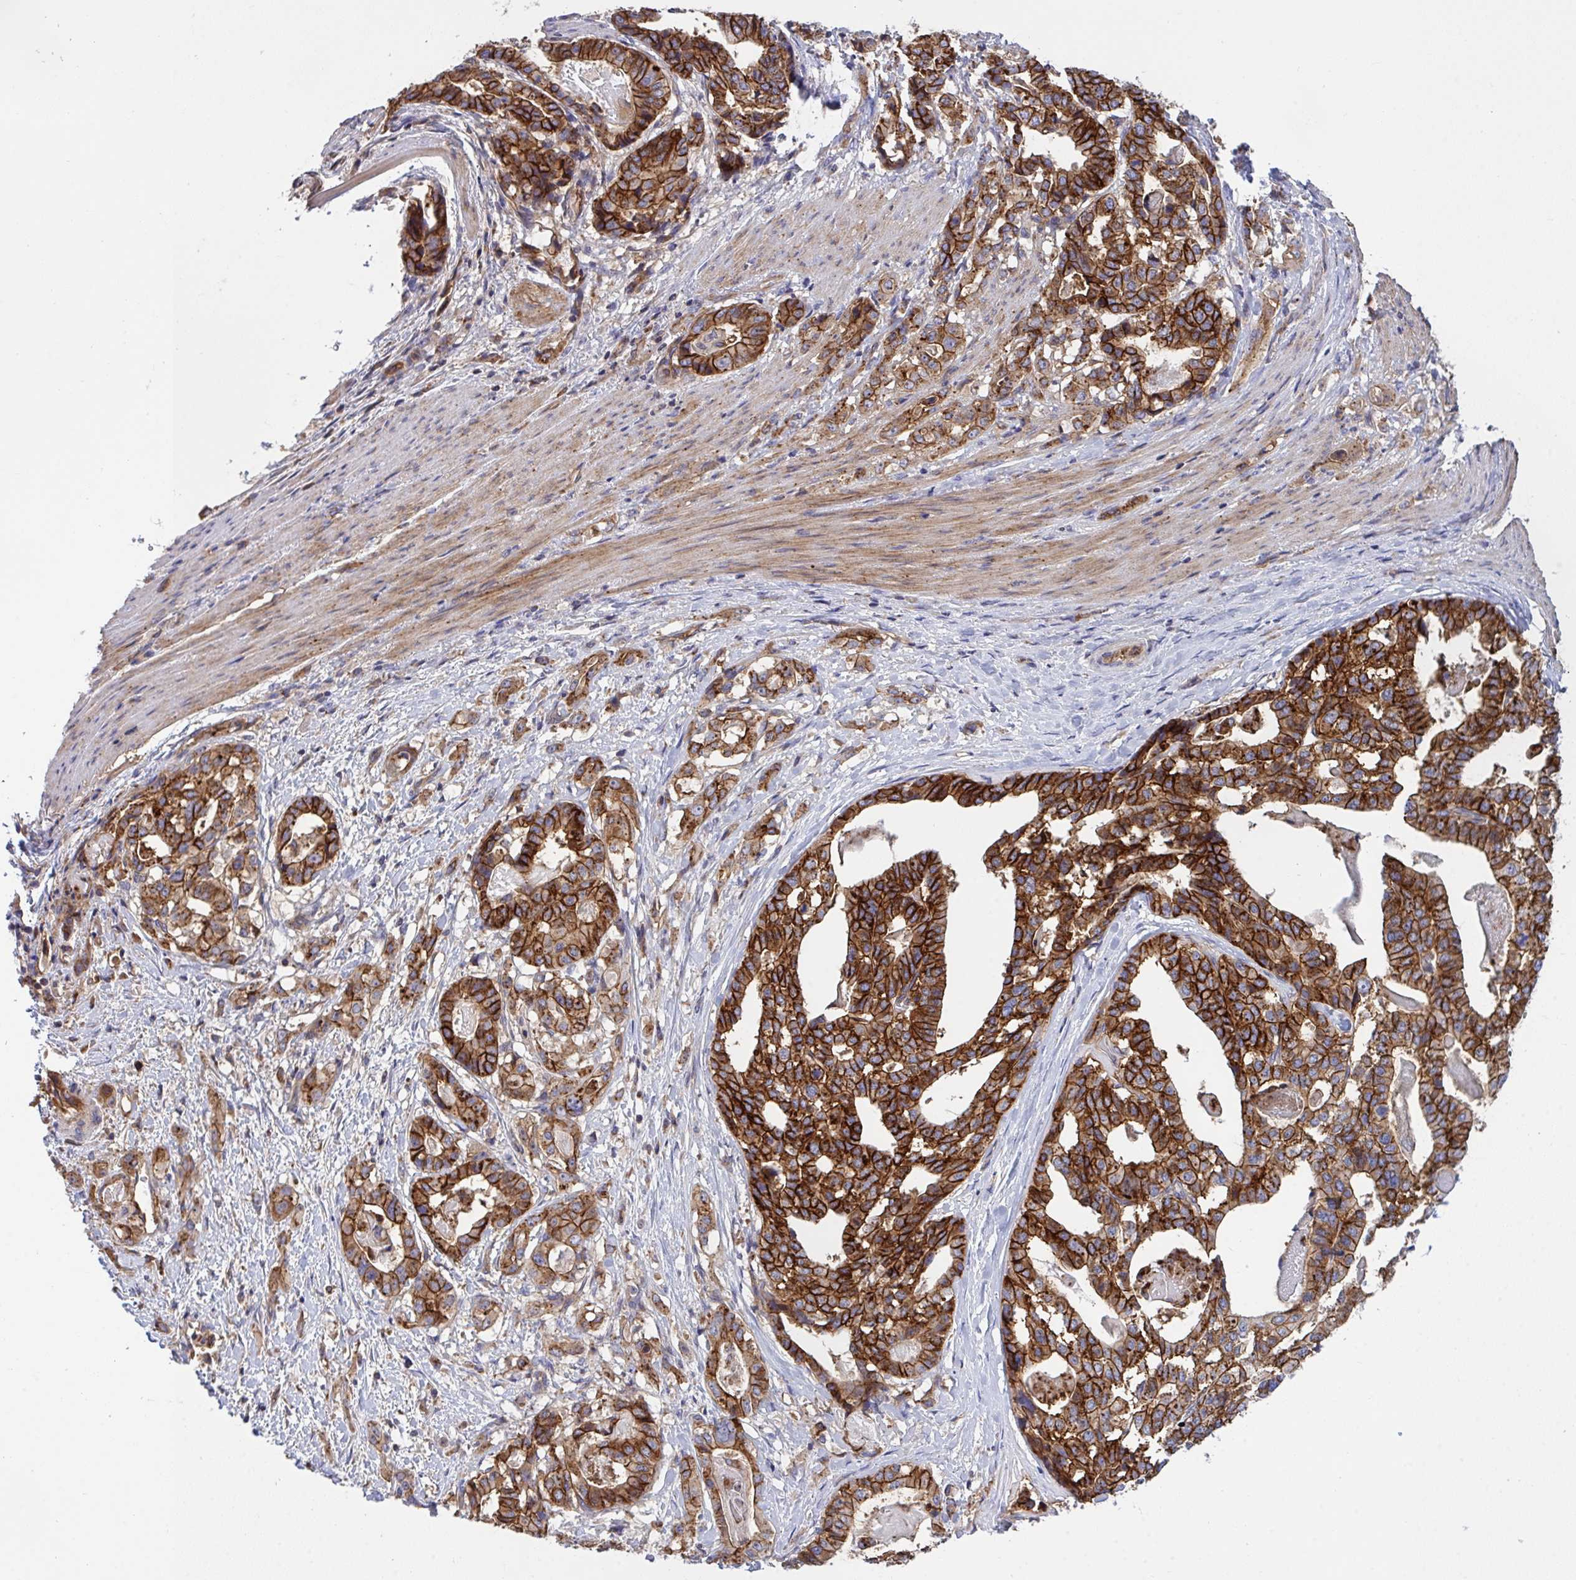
{"staining": {"intensity": "strong", "quantity": ">75%", "location": "cytoplasmic/membranous"}, "tissue": "stomach cancer", "cell_type": "Tumor cells", "image_type": "cancer", "snomed": [{"axis": "morphology", "description": "Adenocarcinoma, NOS"}, {"axis": "topography", "description": "Stomach"}], "caption": "An immunohistochemistry (IHC) micrograph of tumor tissue is shown. Protein staining in brown labels strong cytoplasmic/membranous positivity in stomach cancer within tumor cells.", "gene": "C4orf36", "patient": {"sex": "male", "age": 48}}